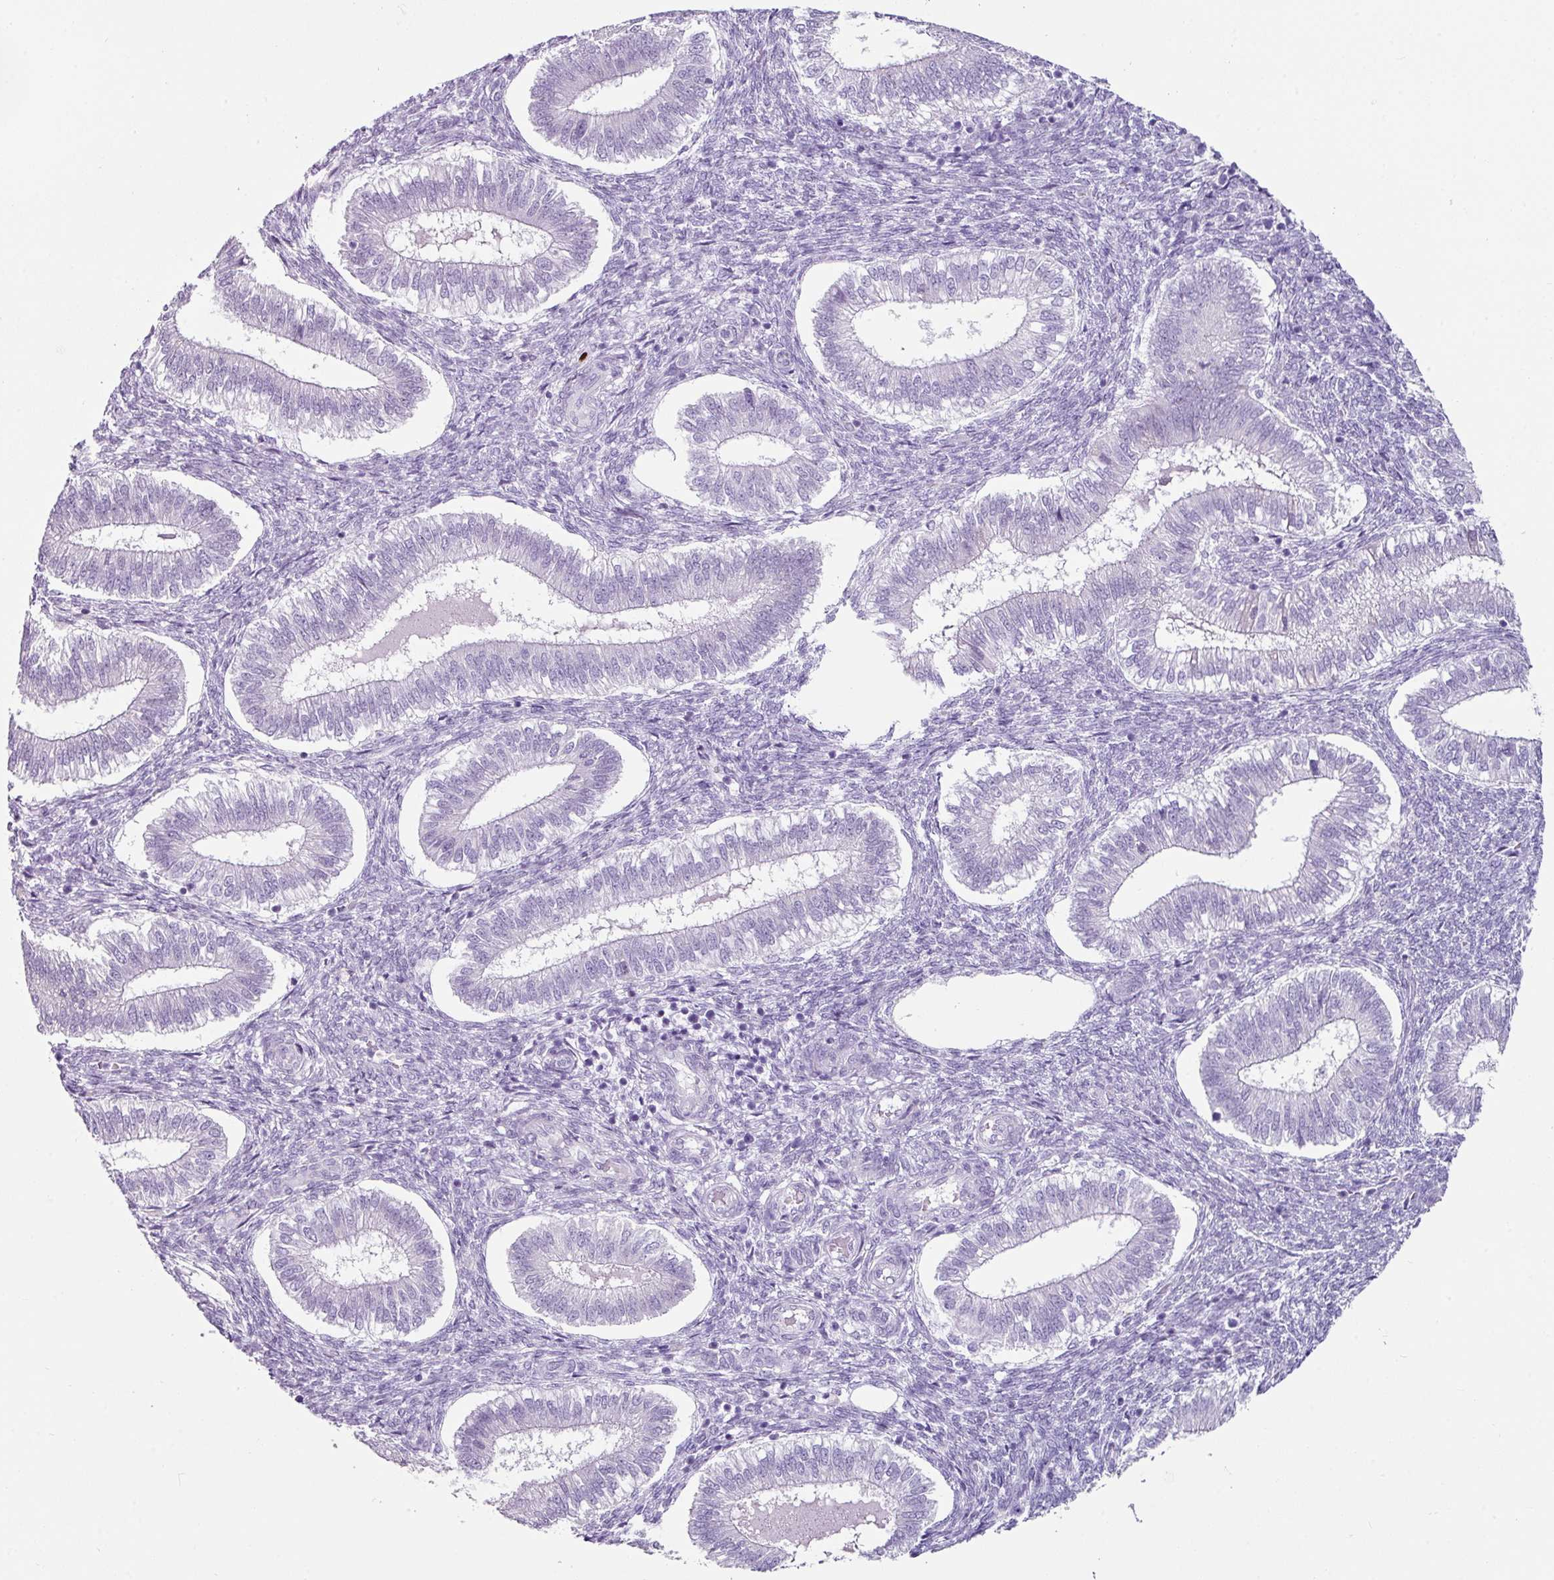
{"staining": {"intensity": "negative", "quantity": "none", "location": "none"}, "tissue": "endometrium", "cell_type": "Cells in endometrial stroma", "image_type": "normal", "snomed": [{"axis": "morphology", "description": "Normal tissue, NOS"}, {"axis": "topography", "description": "Endometrium"}], "caption": "High power microscopy micrograph of an immunohistochemistry (IHC) histopathology image of benign endometrium, revealing no significant expression in cells in endometrial stroma. (DAB IHC visualized using brightfield microscopy, high magnification).", "gene": "TRA2A", "patient": {"sex": "female", "age": 25}}